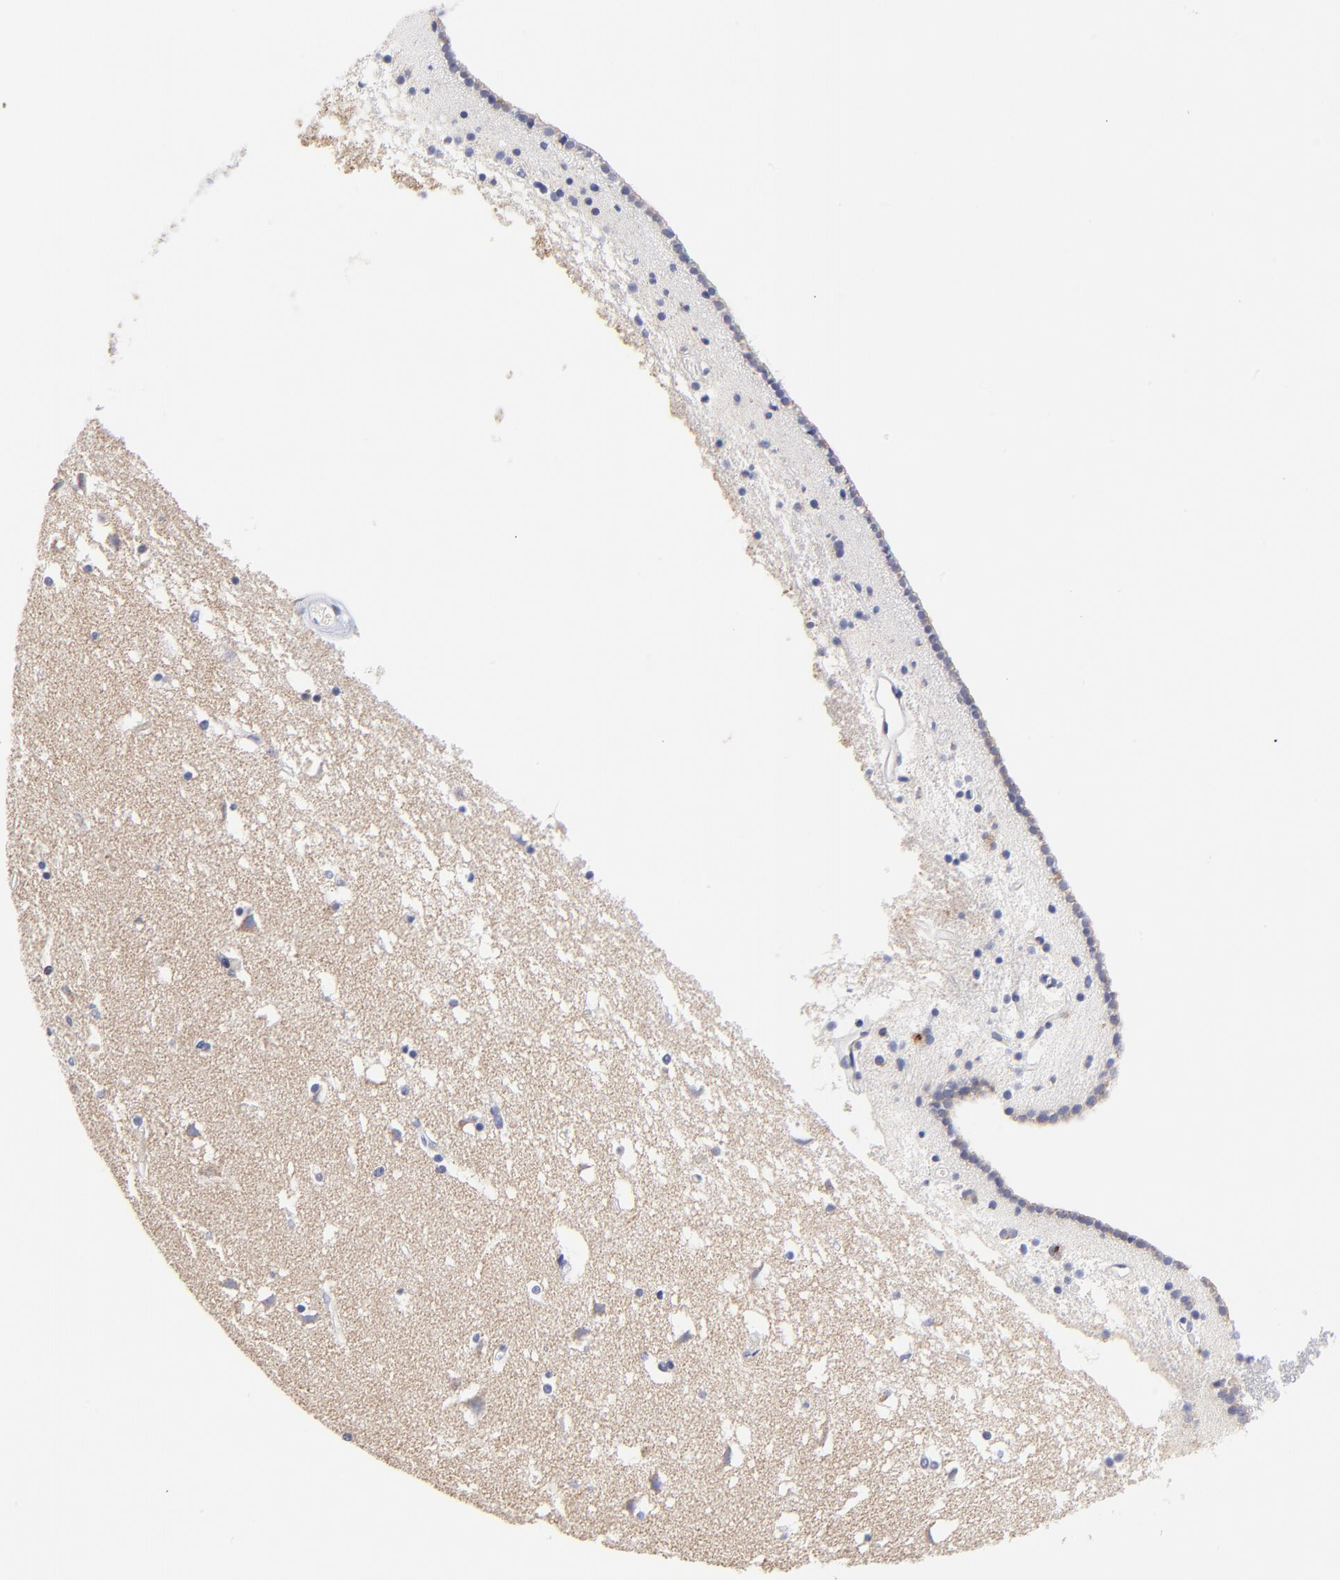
{"staining": {"intensity": "negative", "quantity": "none", "location": "none"}, "tissue": "caudate", "cell_type": "Glial cells", "image_type": "normal", "snomed": [{"axis": "morphology", "description": "Normal tissue, NOS"}, {"axis": "topography", "description": "Lateral ventricle wall"}], "caption": "This histopathology image is of normal caudate stained with immunohistochemistry (IHC) to label a protein in brown with the nuclei are counter-stained blue. There is no positivity in glial cells. The staining is performed using DAB brown chromogen with nuclei counter-stained in using hematoxylin.", "gene": "FBXL12", "patient": {"sex": "male", "age": 45}}